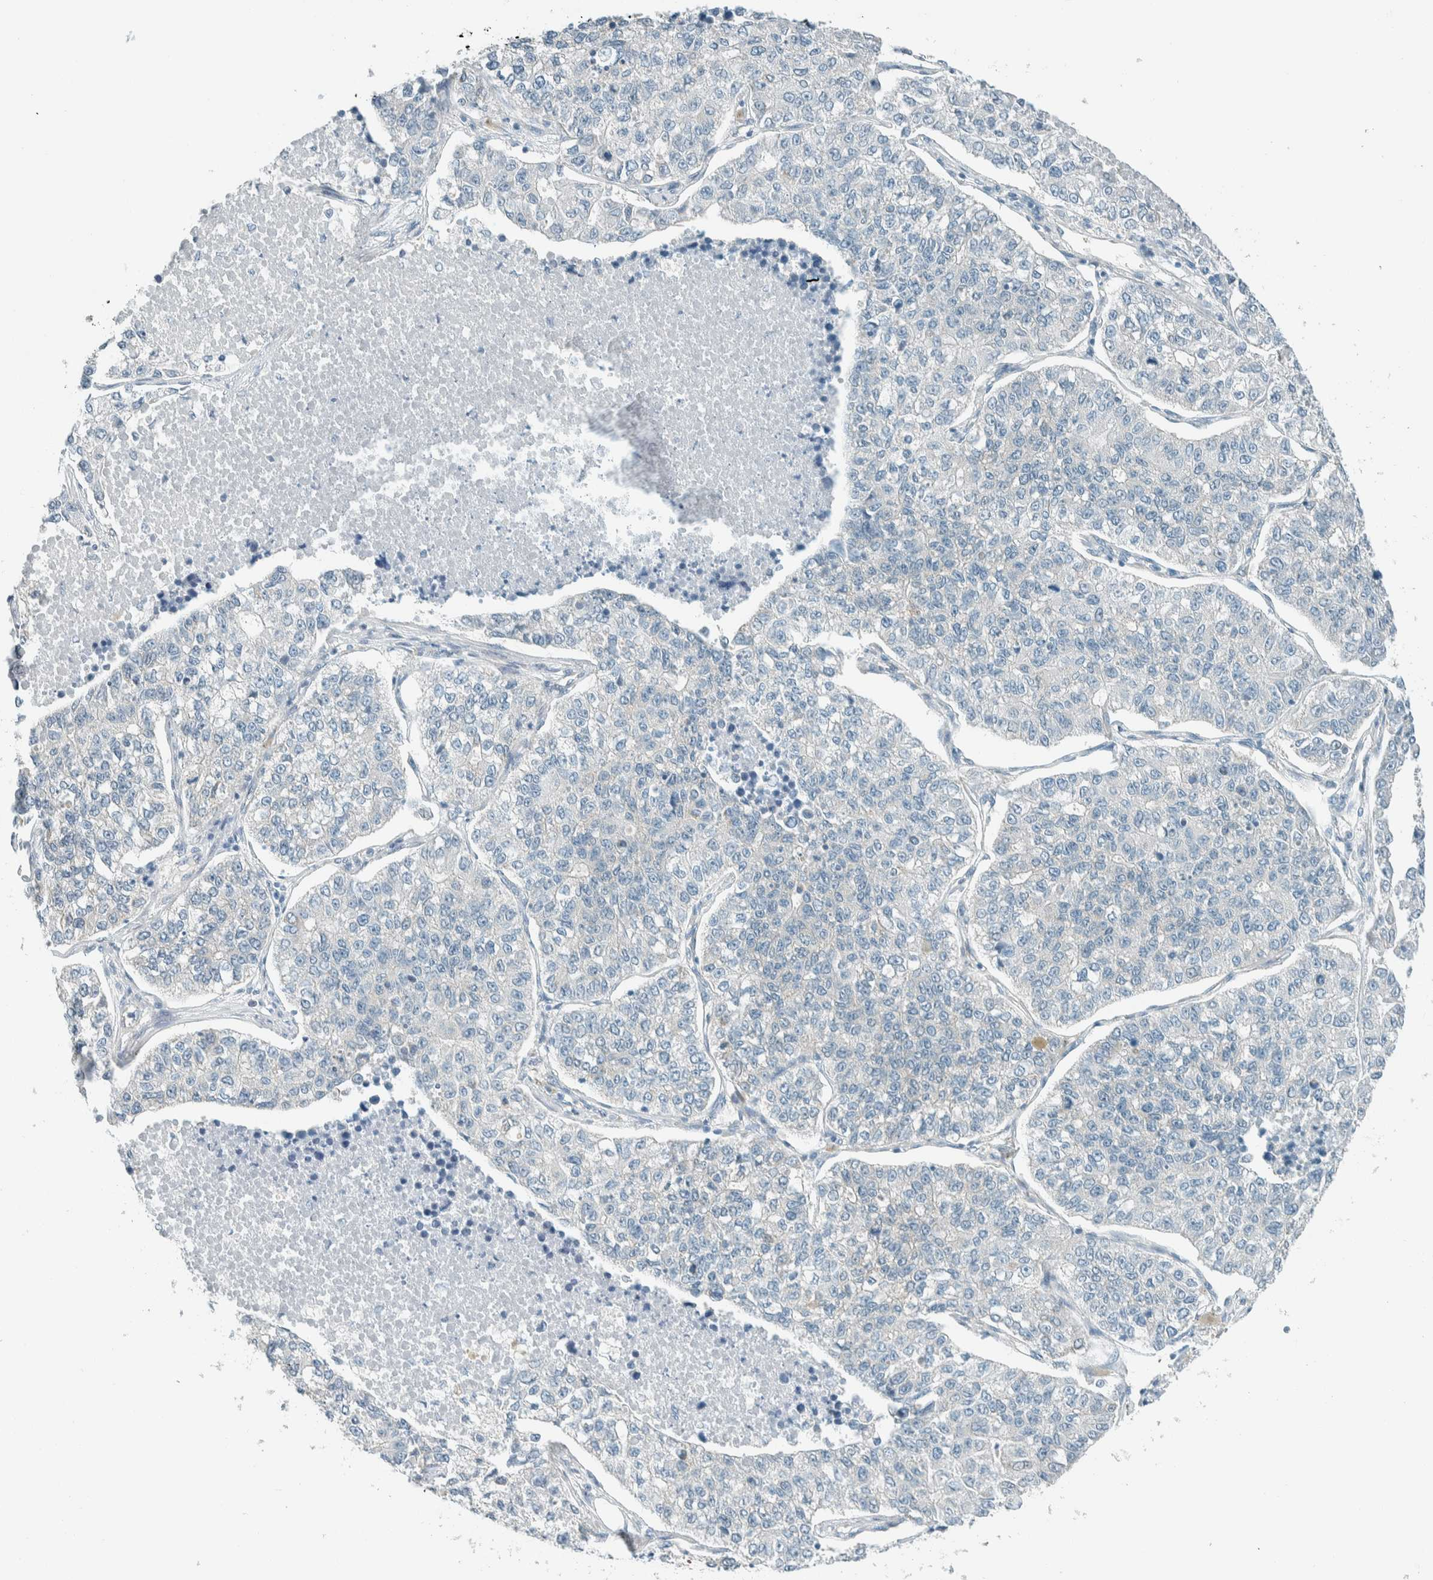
{"staining": {"intensity": "negative", "quantity": "none", "location": "none"}, "tissue": "lung cancer", "cell_type": "Tumor cells", "image_type": "cancer", "snomed": [{"axis": "morphology", "description": "Adenocarcinoma, NOS"}, {"axis": "topography", "description": "Lung"}], "caption": "The micrograph reveals no significant positivity in tumor cells of lung adenocarcinoma.", "gene": "ALDH7A1", "patient": {"sex": "male", "age": 49}}